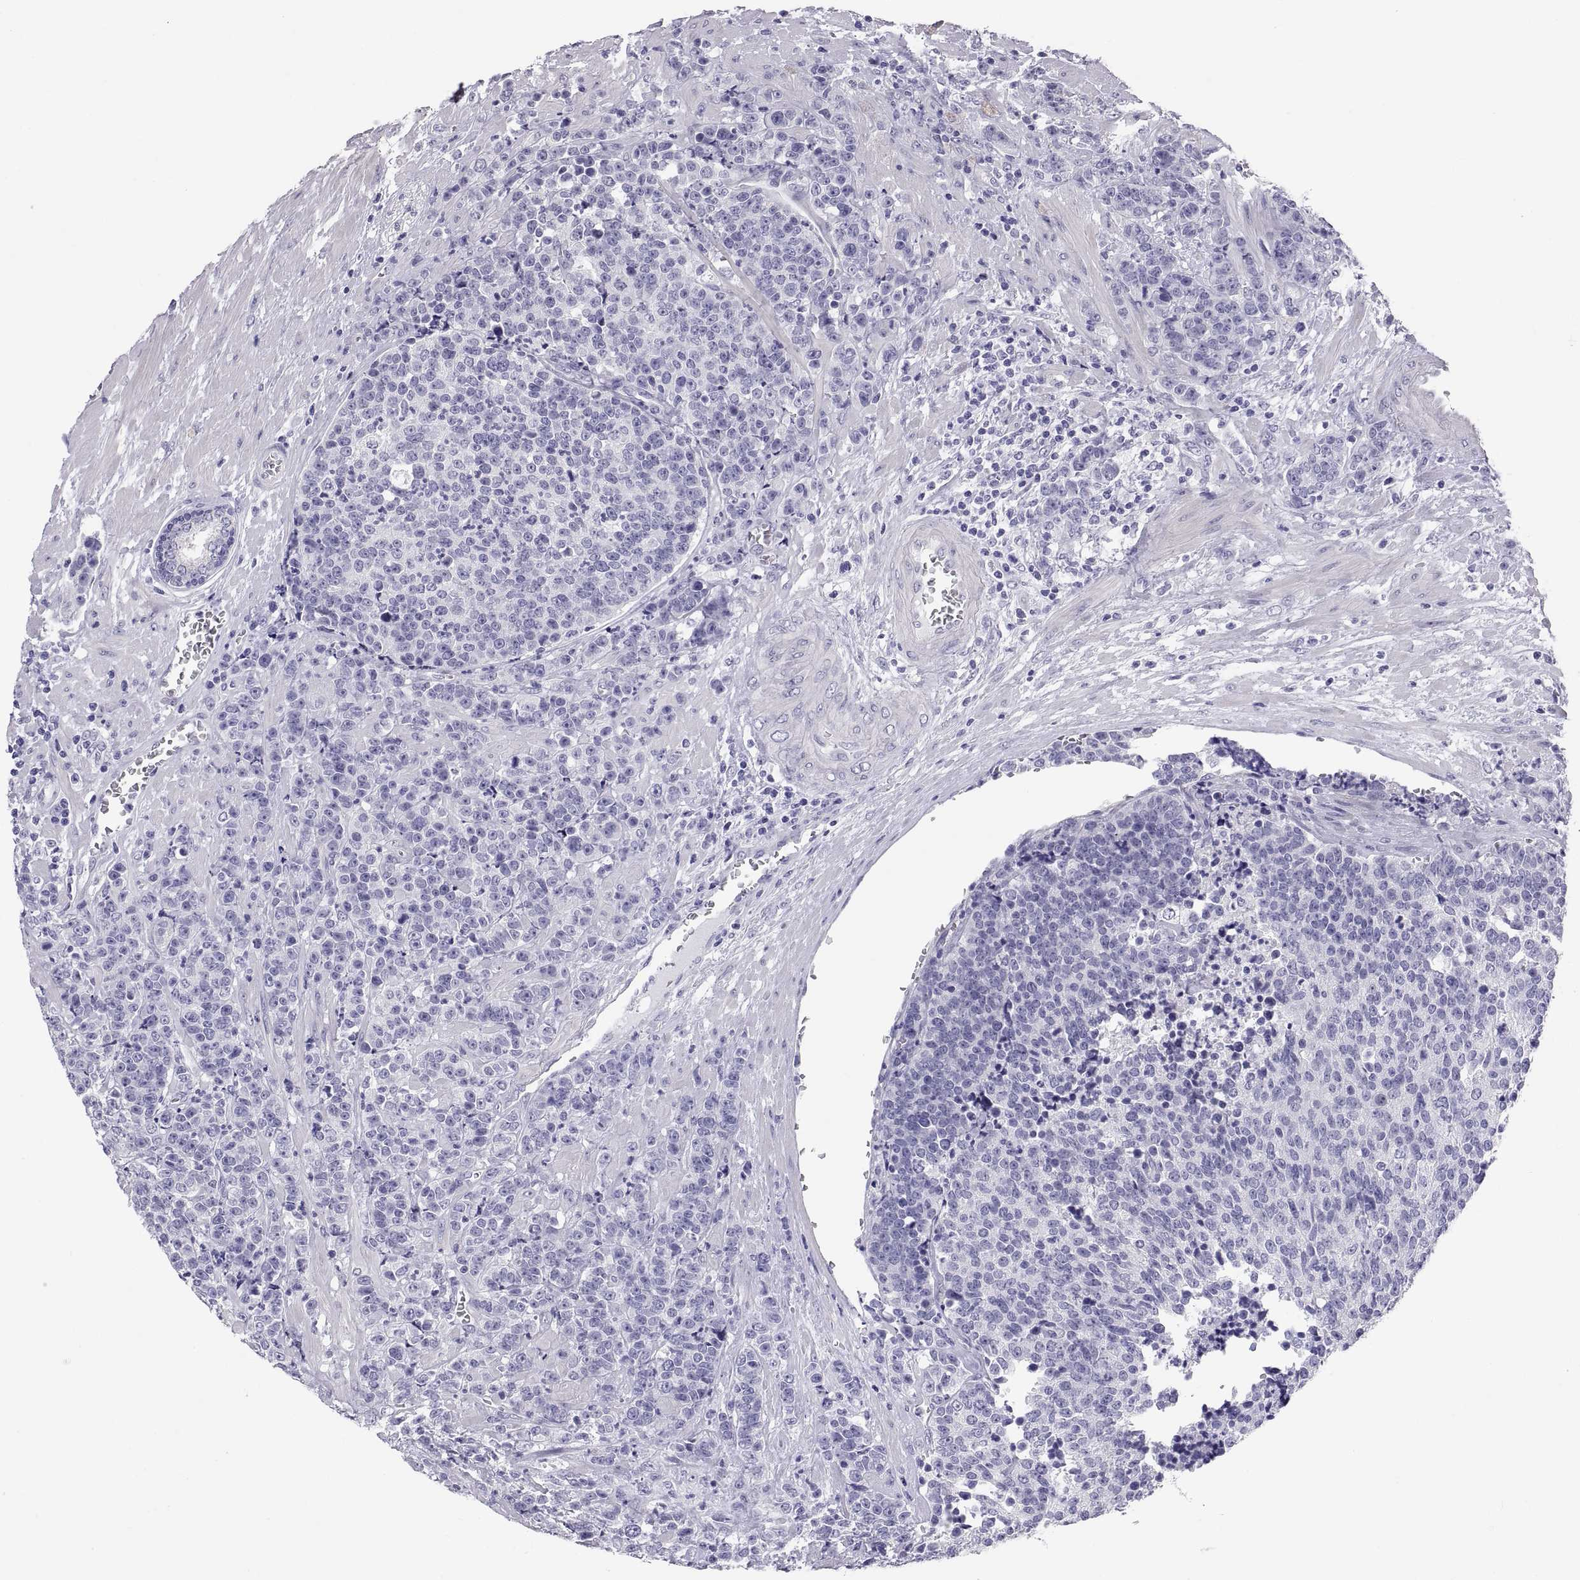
{"staining": {"intensity": "negative", "quantity": "none", "location": "none"}, "tissue": "prostate cancer", "cell_type": "Tumor cells", "image_type": "cancer", "snomed": [{"axis": "morphology", "description": "Adenocarcinoma, NOS"}, {"axis": "topography", "description": "Prostate"}], "caption": "IHC micrograph of human prostate cancer stained for a protein (brown), which demonstrates no expression in tumor cells. (DAB (3,3'-diaminobenzidine) immunohistochemistry with hematoxylin counter stain).", "gene": "FAM170A", "patient": {"sex": "male", "age": 67}}